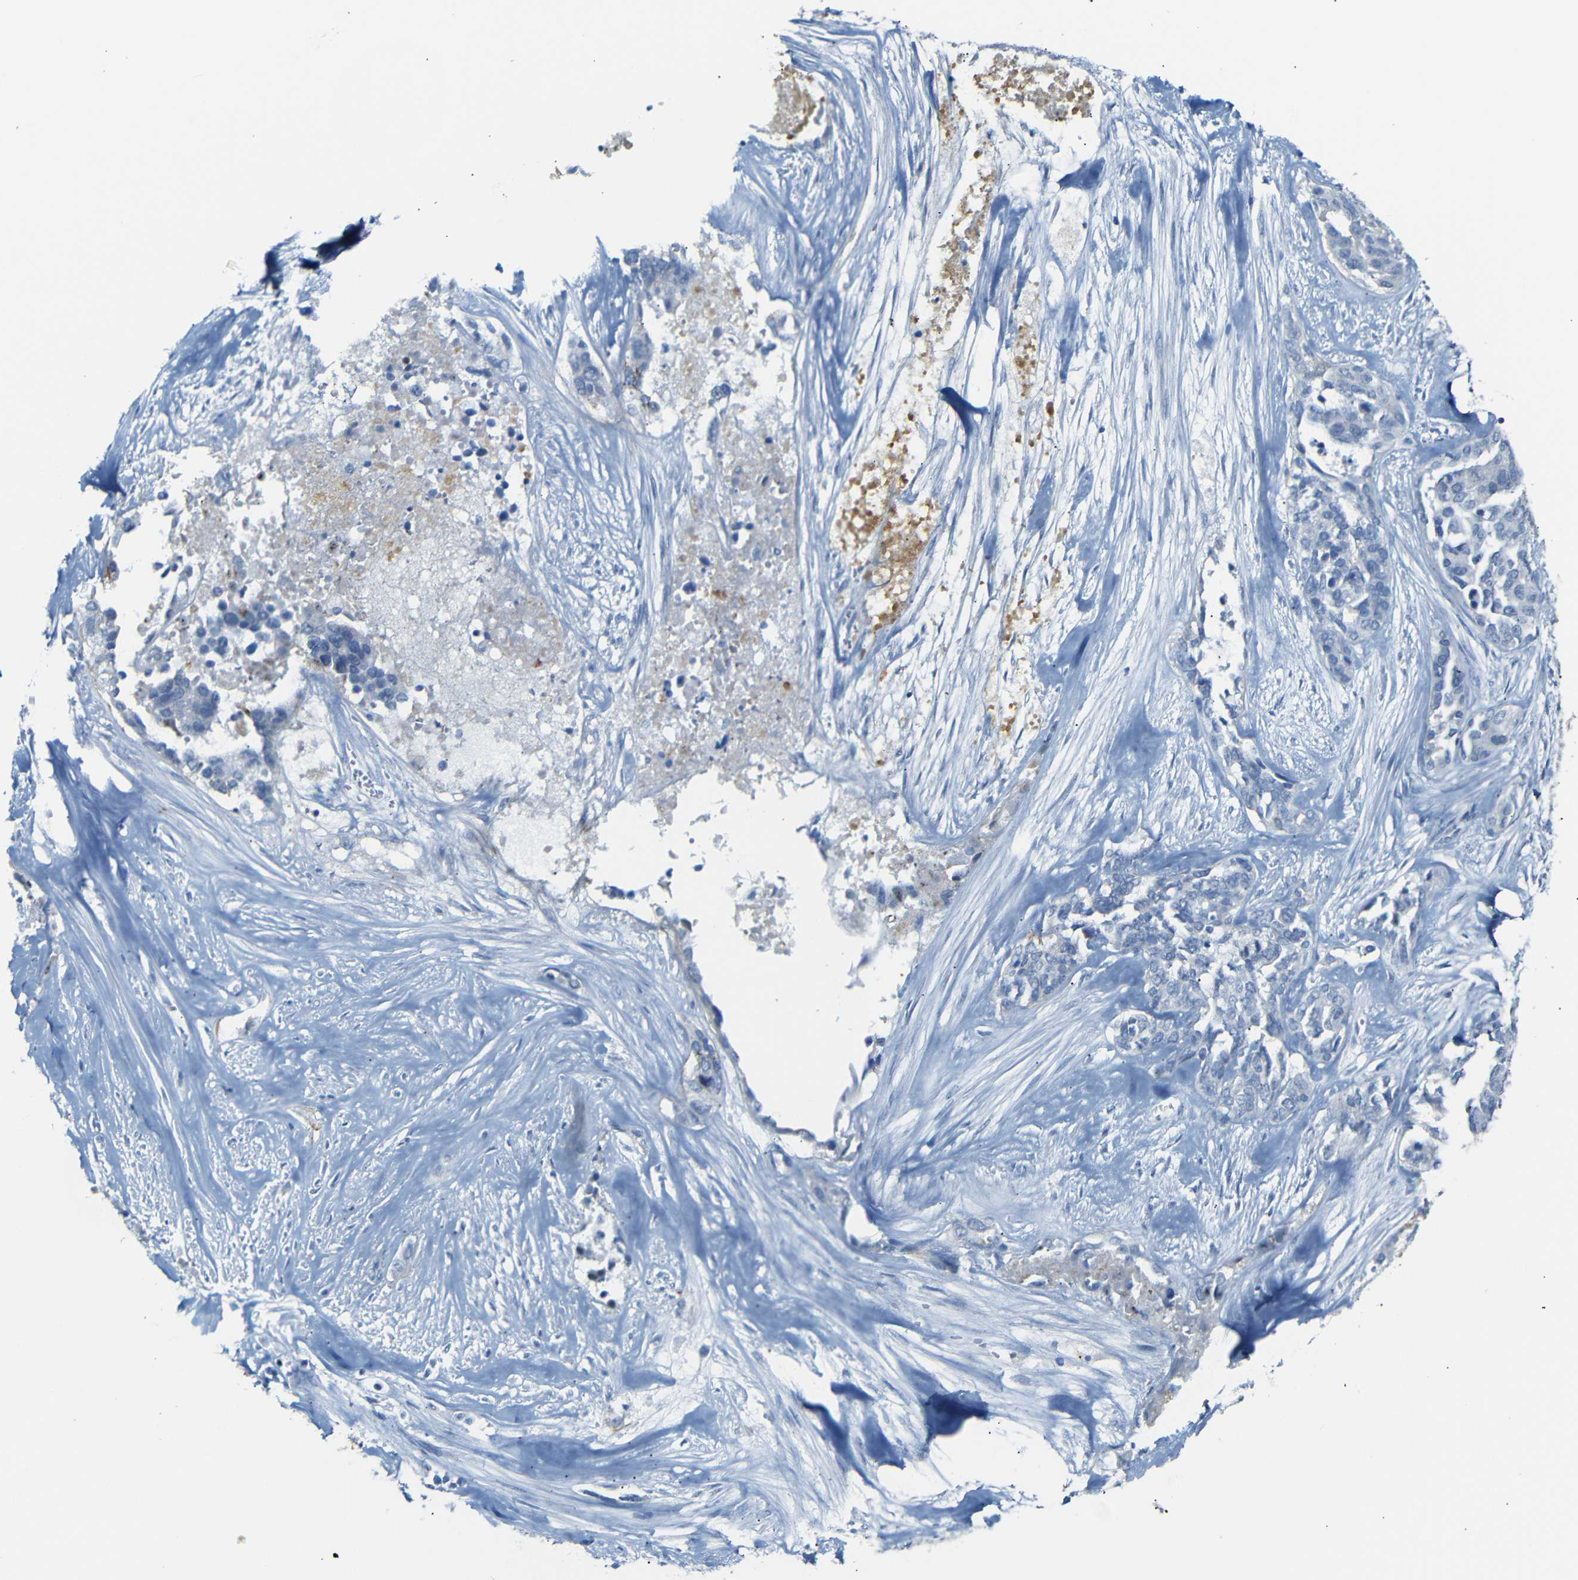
{"staining": {"intensity": "negative", "quantity": "none", "location": "none"}, "tissue": "ovarian cancer", "cell_type": "Tumor cells", "image_type": "cancer", "snomed": [{"axis": "morphology", "description": "Cystadenocarcinoma, serous, NOS"}, {"axis": "topography", "description": "Ovary"}], "caption": "Ovarian serous cystadenocarcinoma stained for a protein using immunohistochemistry (IHC) demonstrates no positivity tumor cells.", "gene": "DYNAP", "patient": {"sex": "female", "age": 44}}